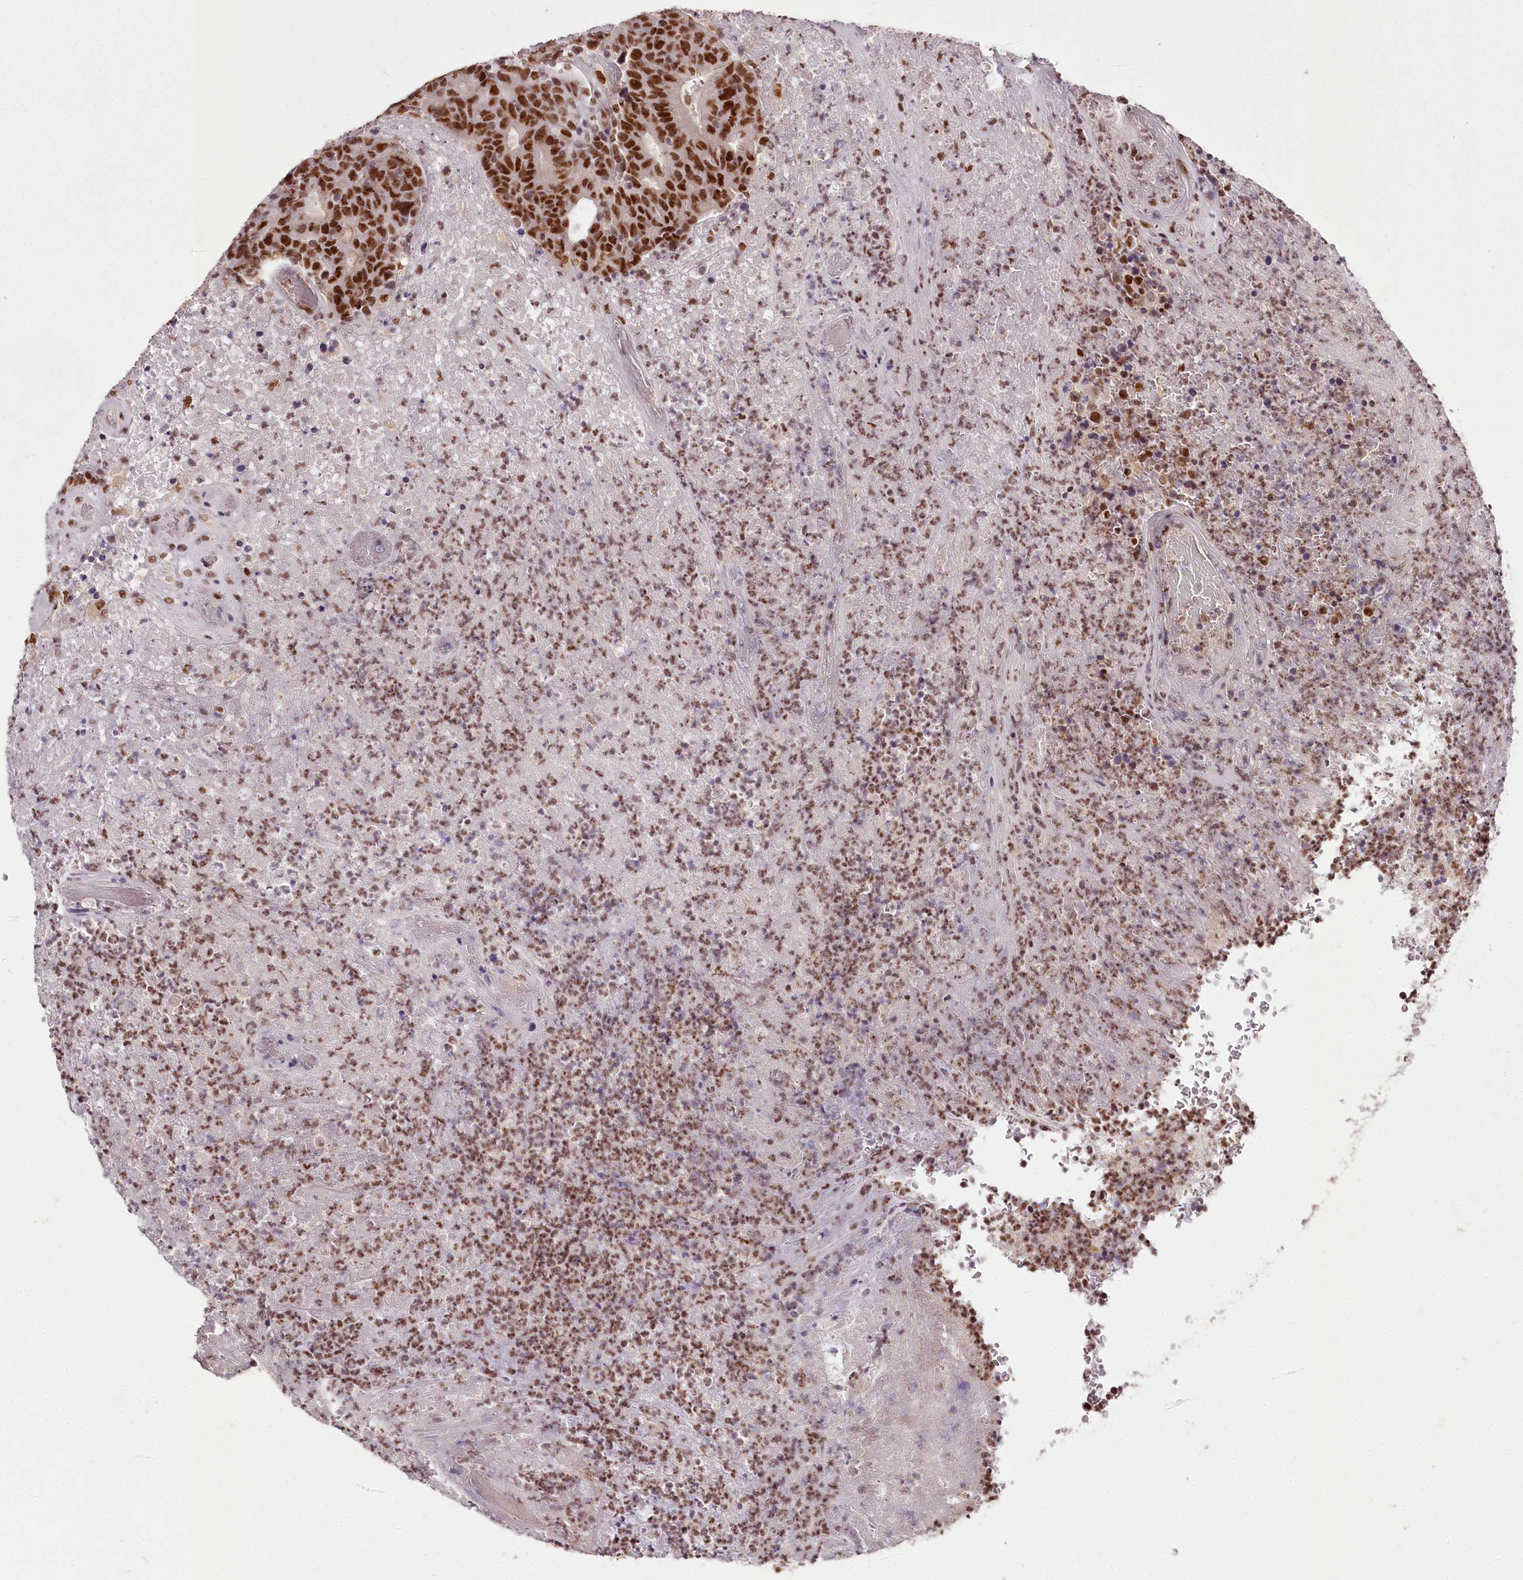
{"staining": {"intensity": "strong", "quantity": ">75%", "location": "nuclear"}, "tissue": "colorectal cancer", "cell_type": "Tumor cells", "image_type": "cancer", "snomed": [{"axis": "morphology", "description": "Adenocarcinoma, NOS"}, {"axis": "topography", "description": "Colon"}], "caption": "Protein positivity by immunohistochemistry (IHC) shows strong nuclear staining in approximately >75% of tumor cells in colorectal cancer (adenocarcinoma).", "gene": "PSPC1", "patient": {"sex": "female", "age": 75}}